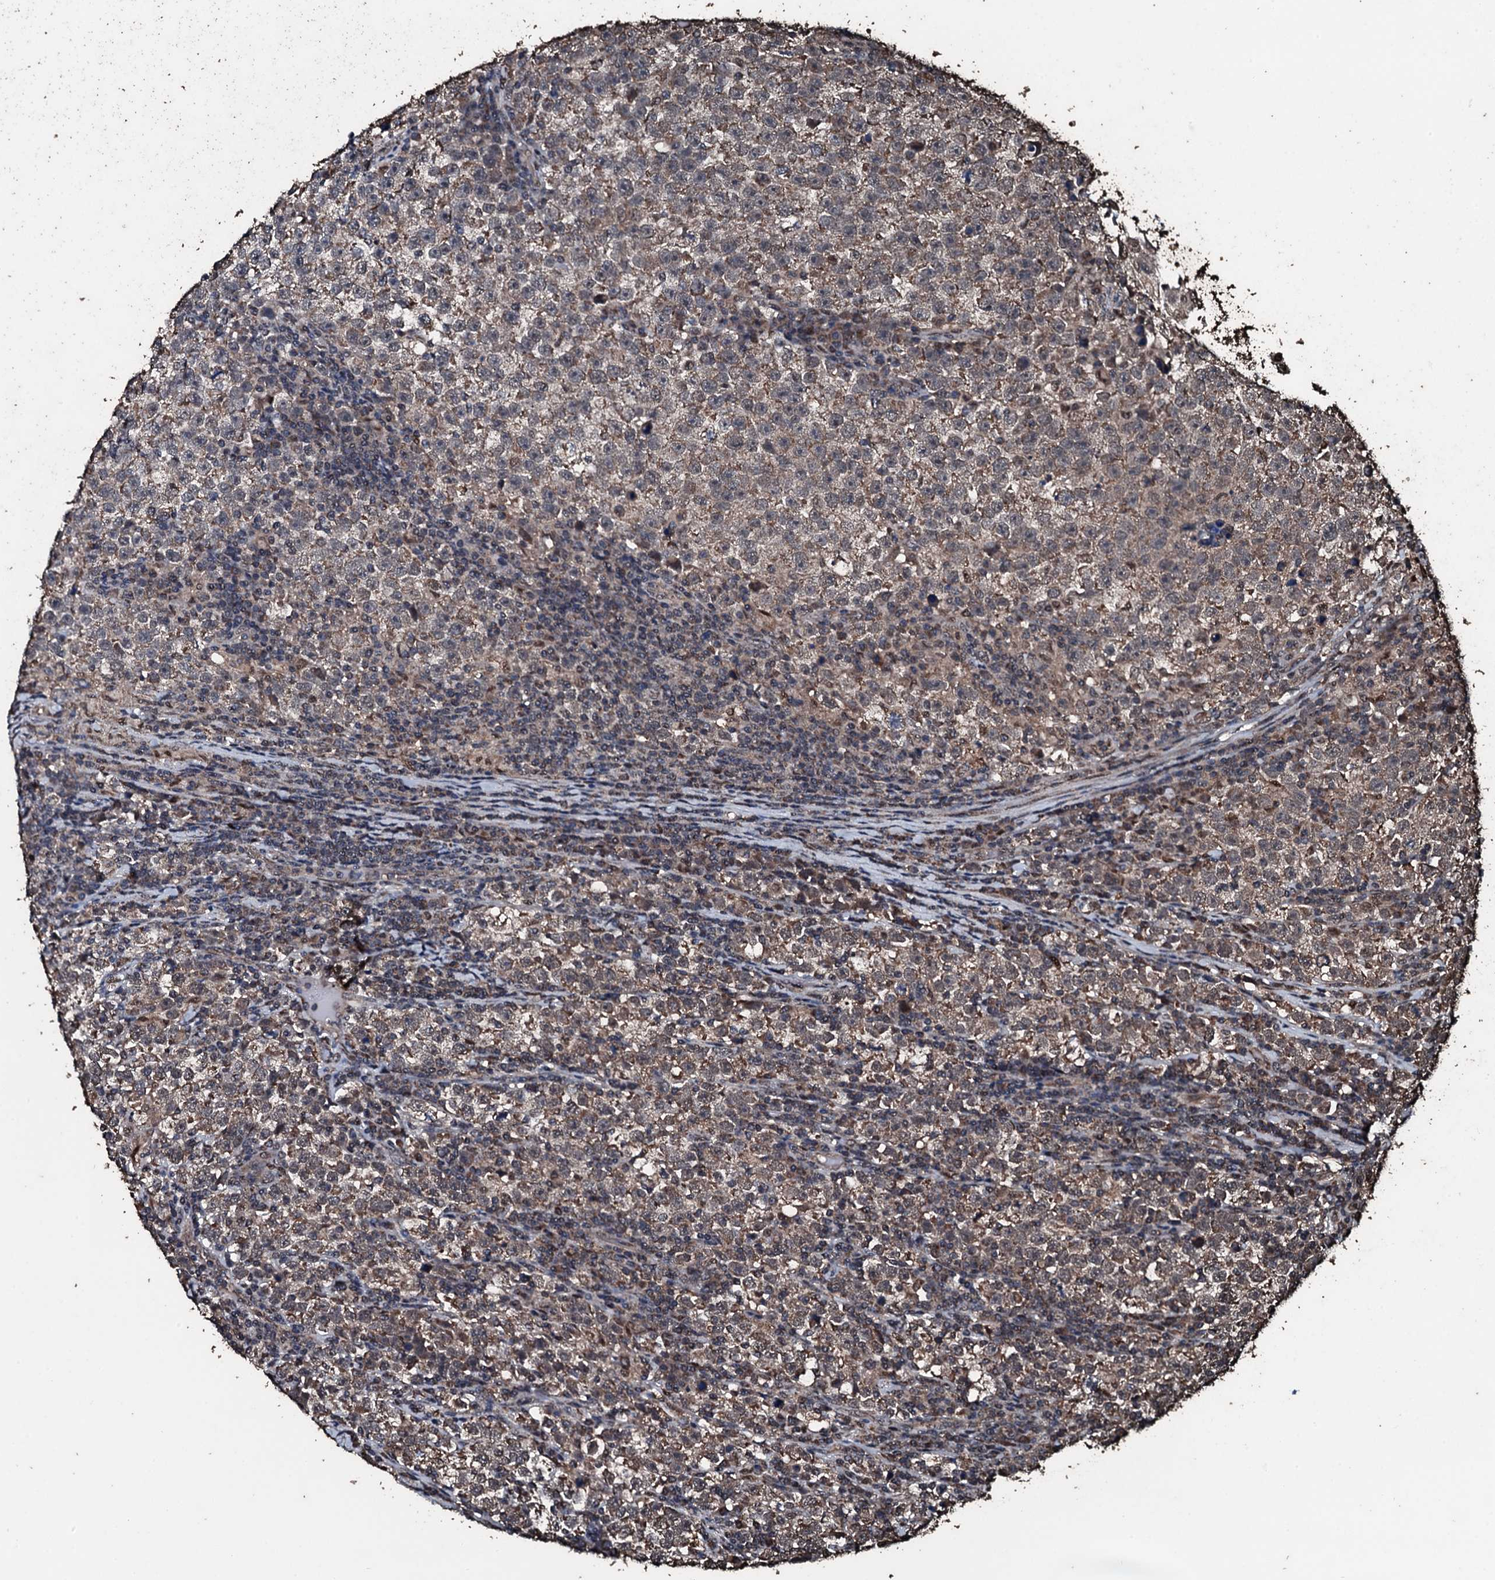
{"staining": {"intensity": "moderate", "quantity": "25%-75%", "location": "cytoplasmic/membranous"}, "tissue": "testis cancer", "cell_type": "Tumor cells", "image_type": "cancer", "snomed": [{"axis": "morphology", "description": "Normal tissue, NOS"}, {"axis": "morphology", "description": "Seminoma, NOS"}, {"axis": "topography", "description": "Testis"}], "caption": "Tumor cells demonstrate medium levels of moderate cytoplasmic/membranous positivity in about 25%-75% of cells in human seminoma (testis). (brown staining indicates protein expression, while blue staining denotes nuclei).", "gene": "FAAP24", "patient": {"sex": "male", "age": 43}}